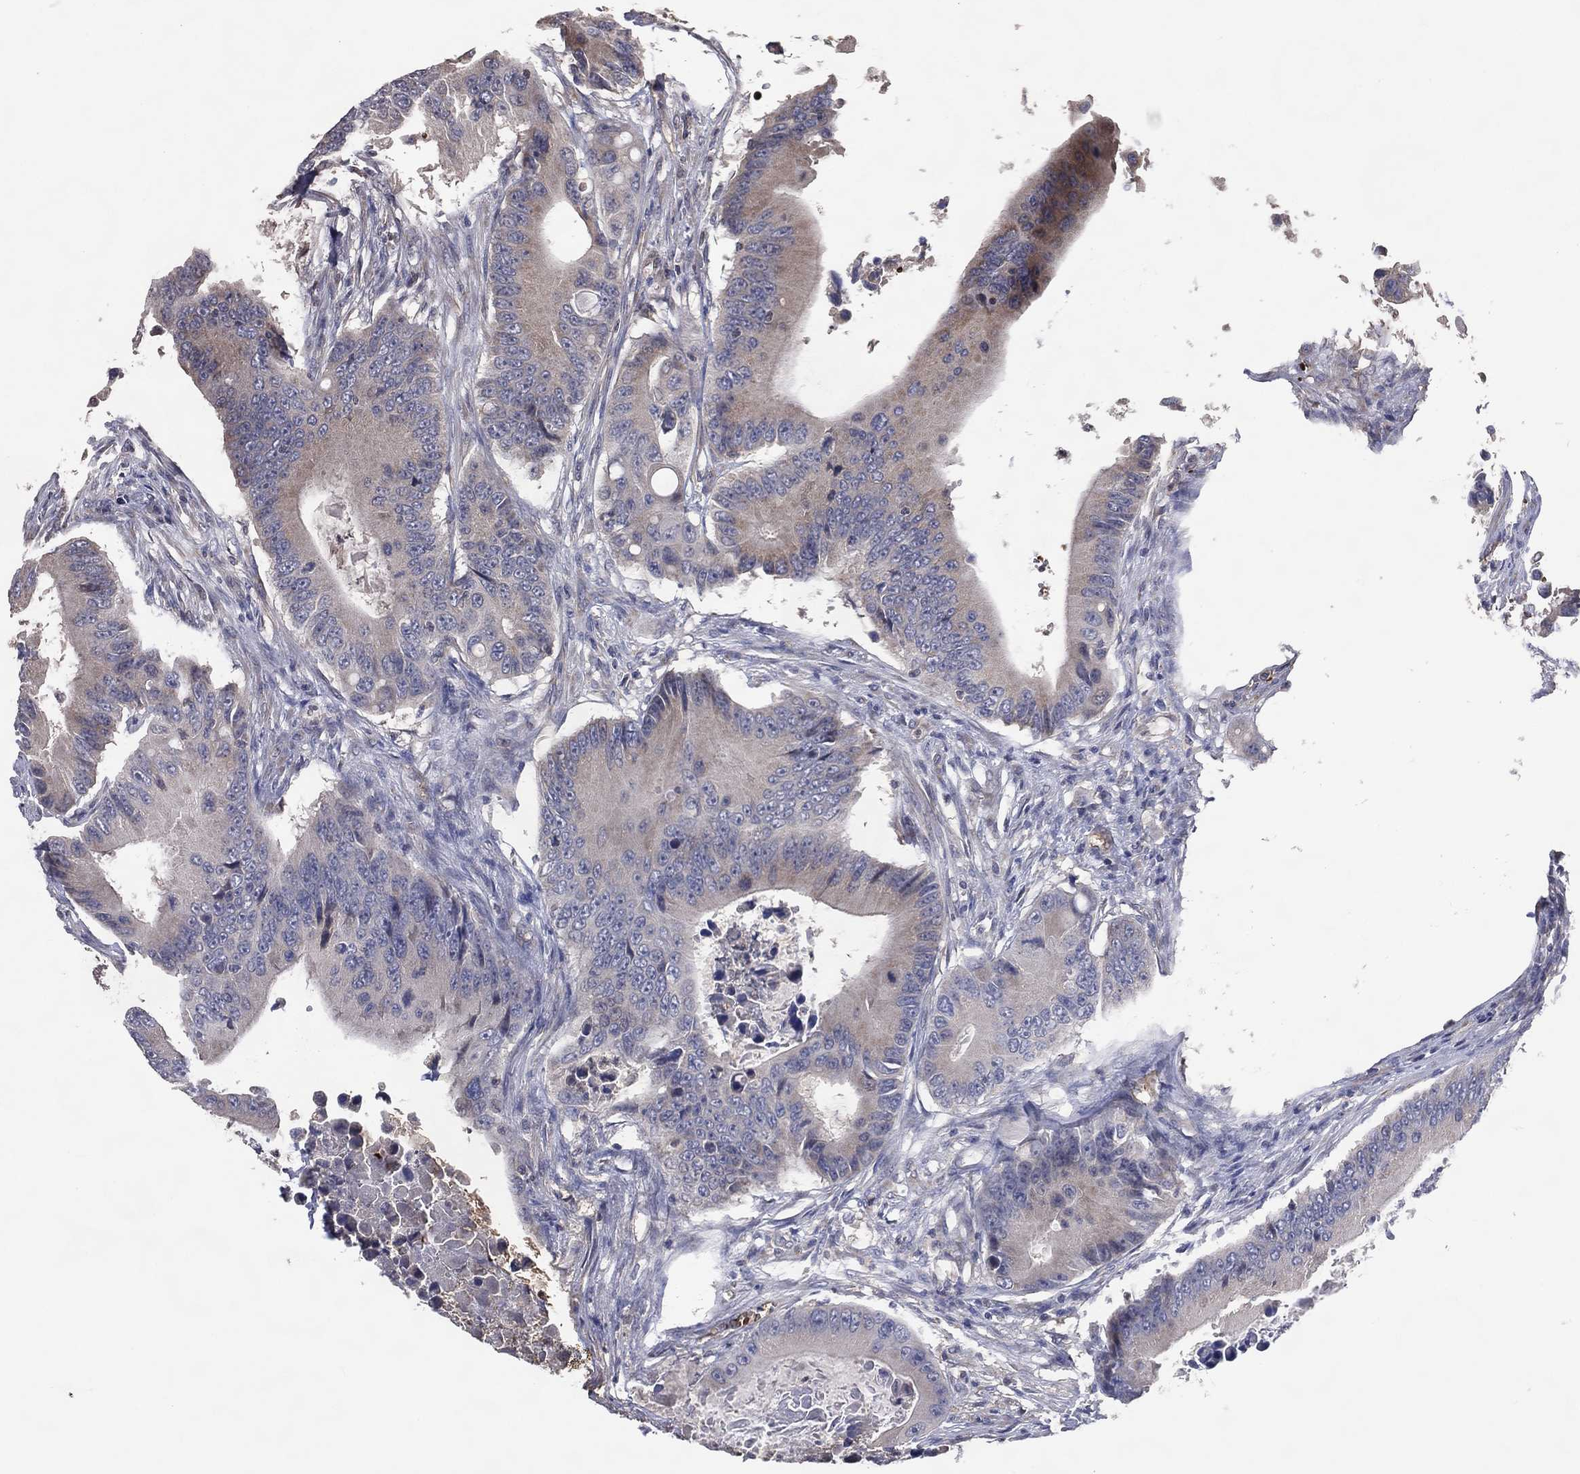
{"staining": {"intensity": "negative", "quantity": "none", "location": "none"}, "tissue": "colorectal cancer", "cell_type": "Tumor cells", "image_type": "cancer", "snomed": [{"axis": "morphology", "description": "Adenocarcinoma, NOS"}, {"axis": "topography", "description": "Colon"}], "caption": "Immunohistochemistry (IHC) of colorectal adenocarcinoma demonstrates no staining in tumor cells.", "gene": "DNAH7", "patient": {"sex": "female", "age": 90}}